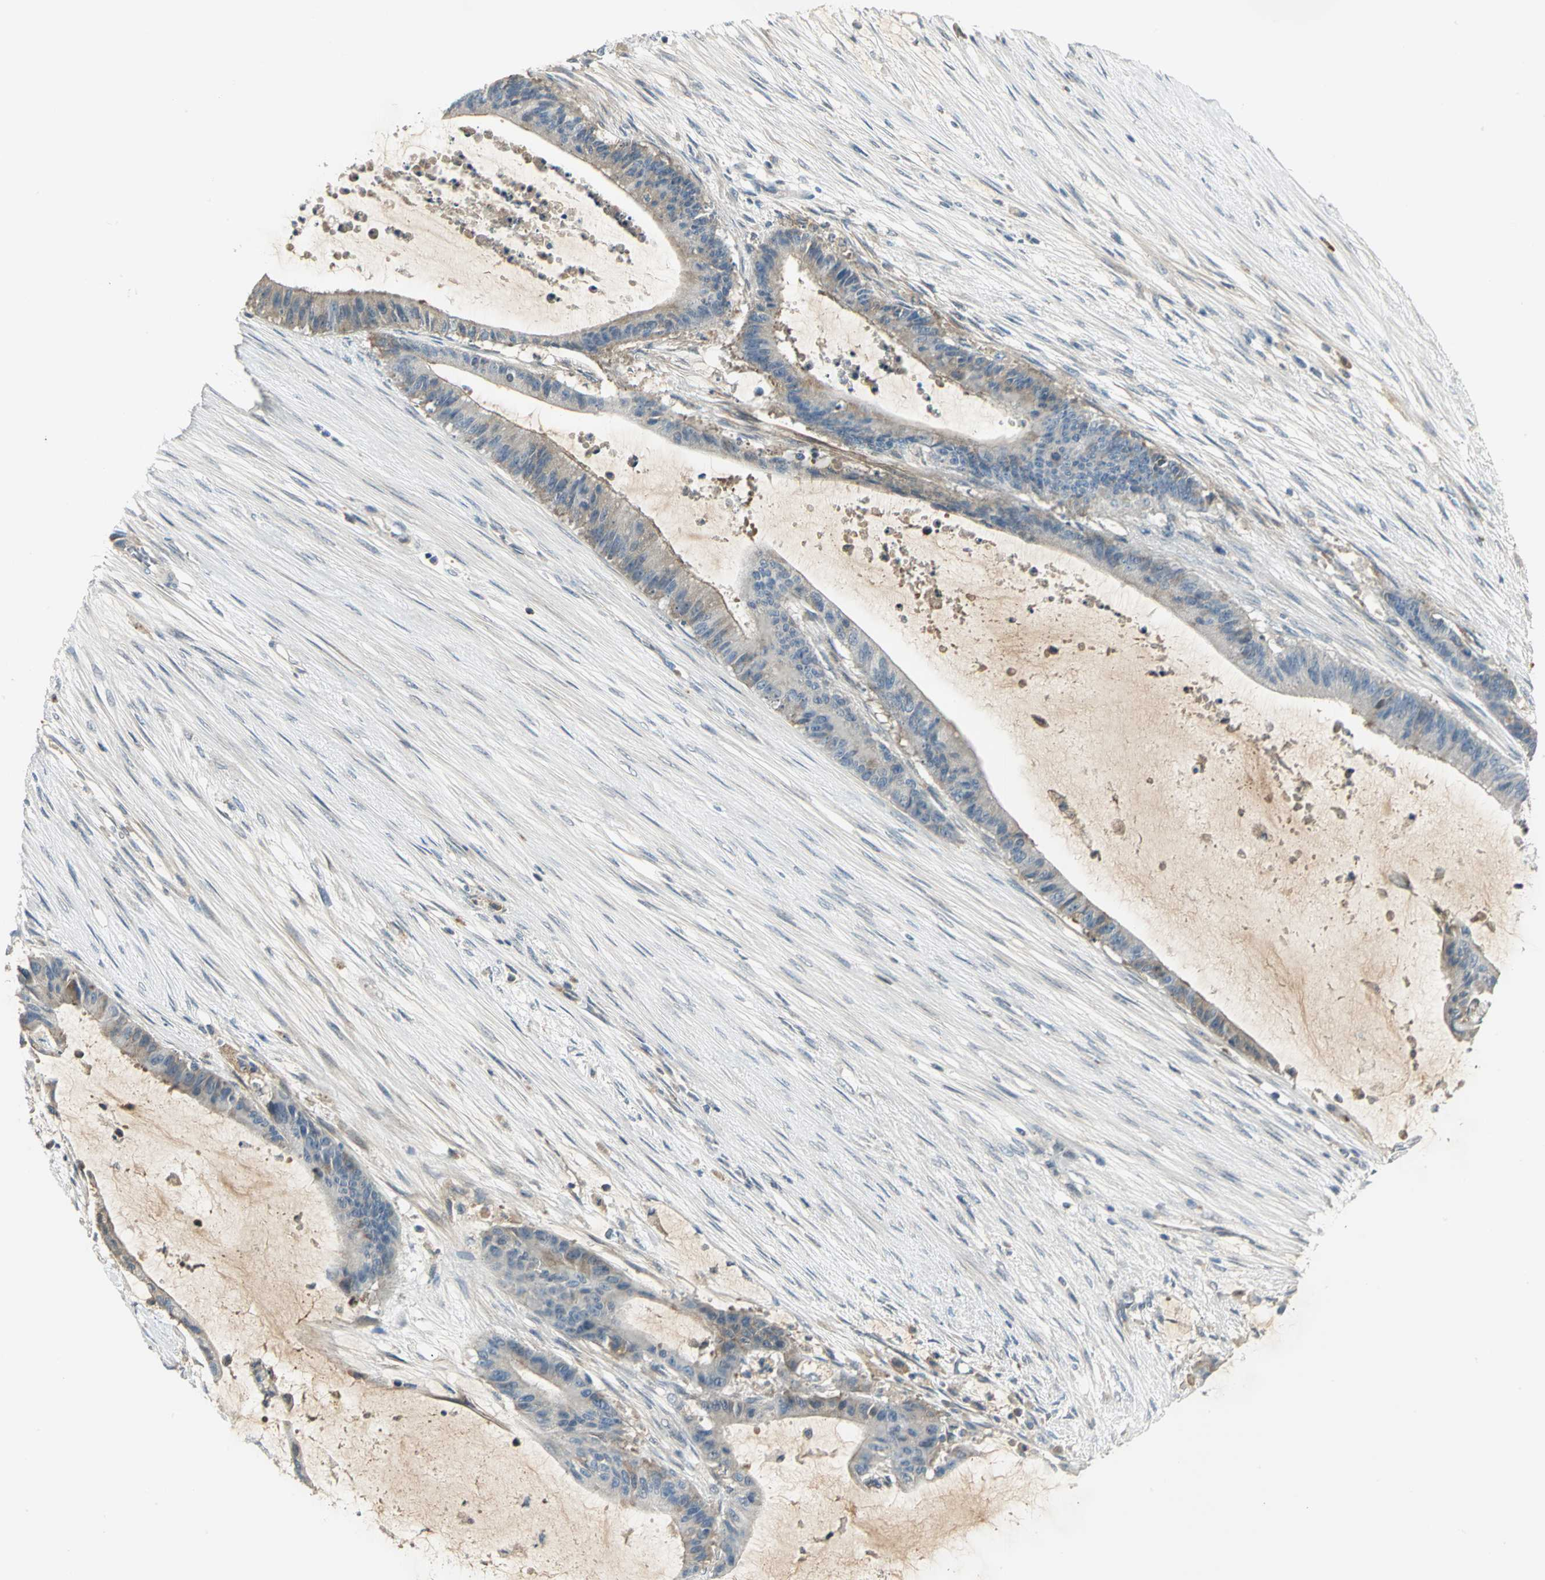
{"staining": {"intensity": "negative", "quantity": "none", "location": "none"}, "tissue": "liver cancer", "cell_type": "Tumor cells", "image_type": "cancer", "snomed": [{"axis": "morphology", "description": "Cholangiocarcinoma"}, {"axis": "topography", "description": "Liver"}], "caption": "The immunohistochemistry (IHC) photomicrograph has no significant staining in tumor cells of liver cancer tissue.", "gene": "PROC", "patient": {"sex": "female", "age": 73}}